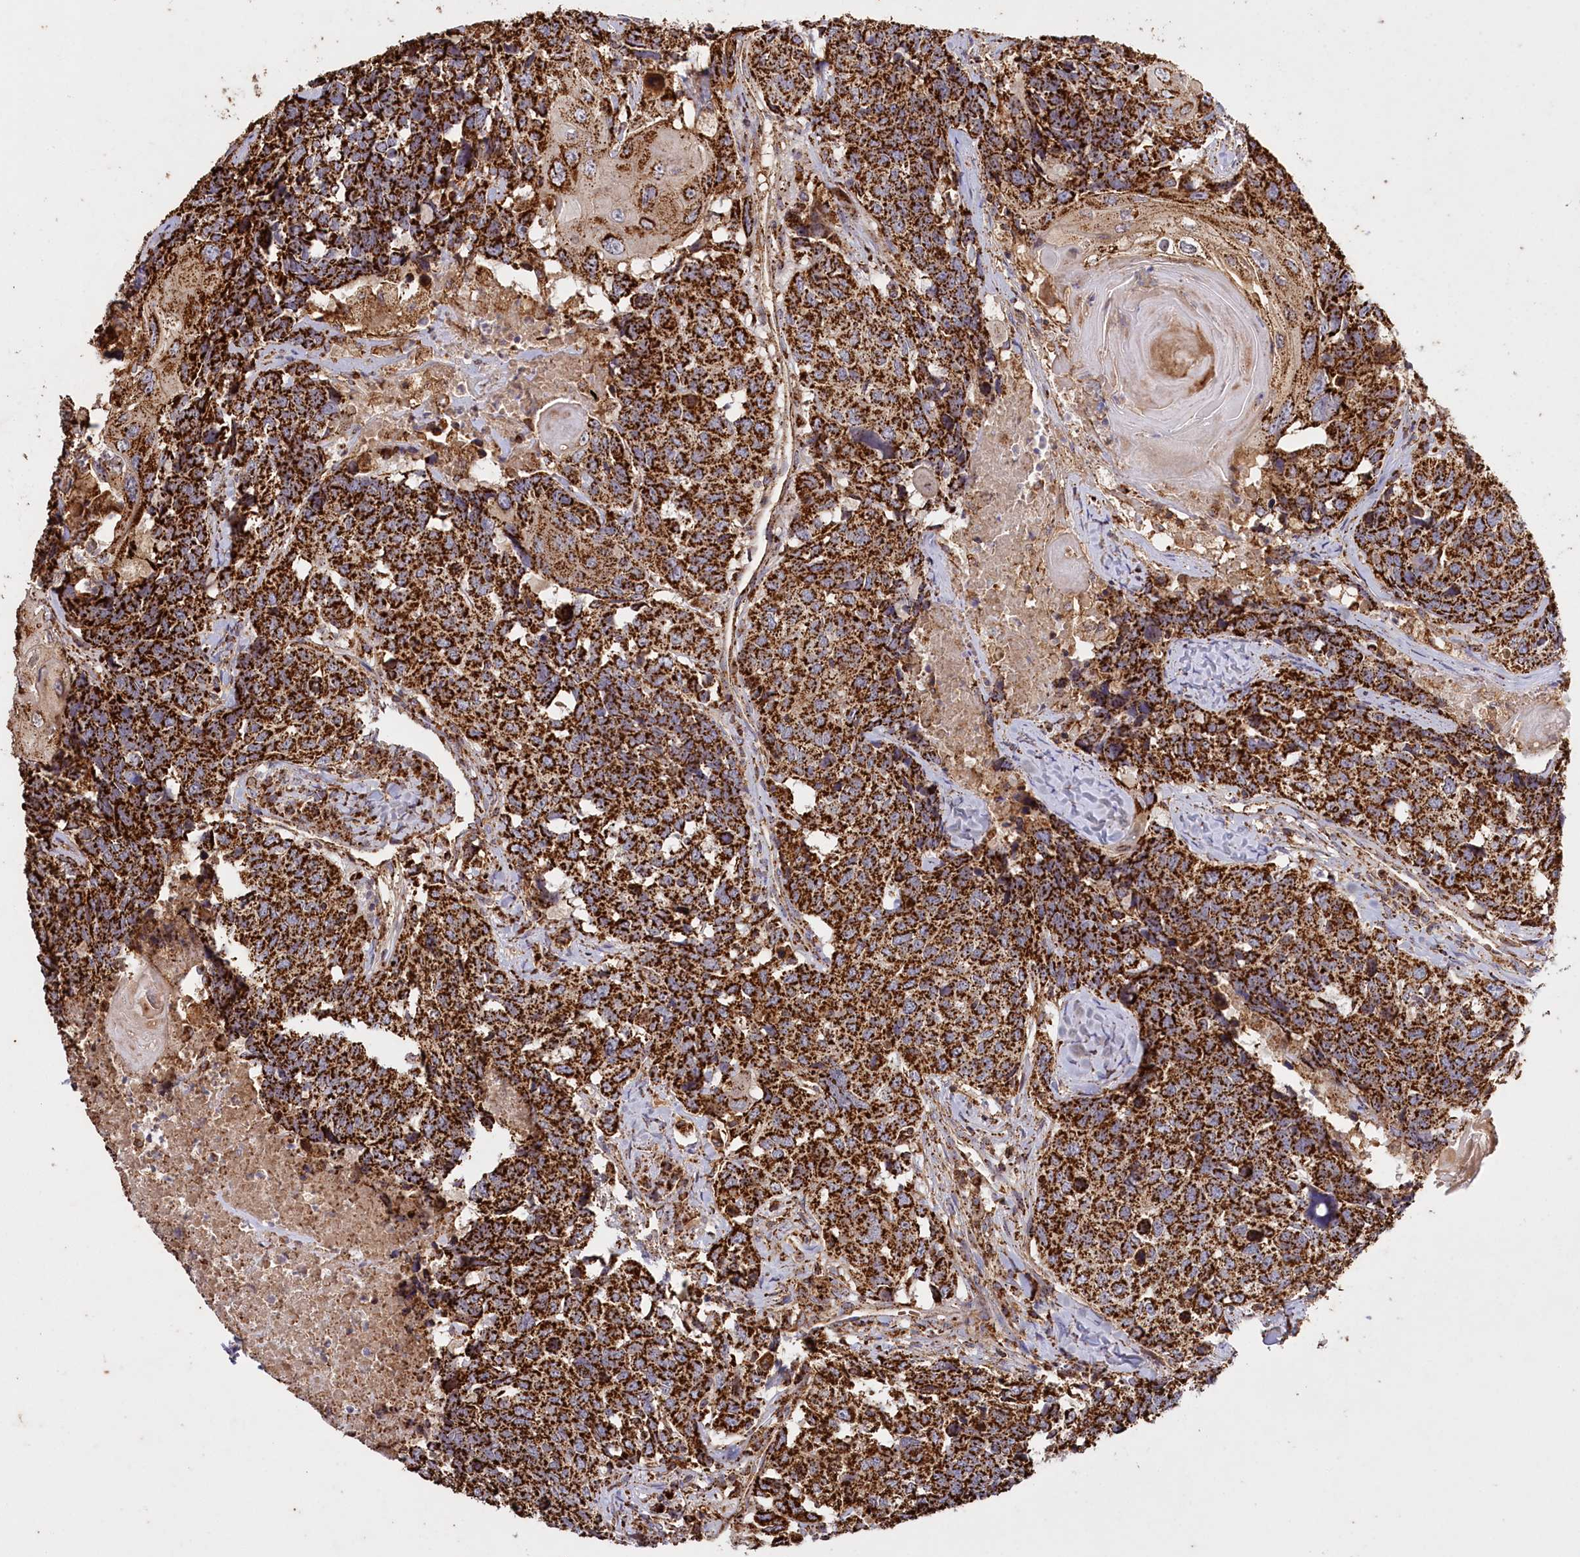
{"staining": {"intensity": "strong", "quantity": ">75%", "location": "cytoplasmic/membranous"}, "tissue": "head and neck cancer", "cell_type": "Tumor cells", "image_type": "cancer", "snomed": [{"axis": "morphology", "description": "Squamous cell carcinoma, NOS"}, {"axis": "topography", "description": "Head-Neck"}], "caption": "Head and neck cancer stained with IHC shows strong cytoplasmic/membranous expression in about >75% of tumor cells.", "gene": "CARD19", "patient": {"sex": "male", "age": 66}}